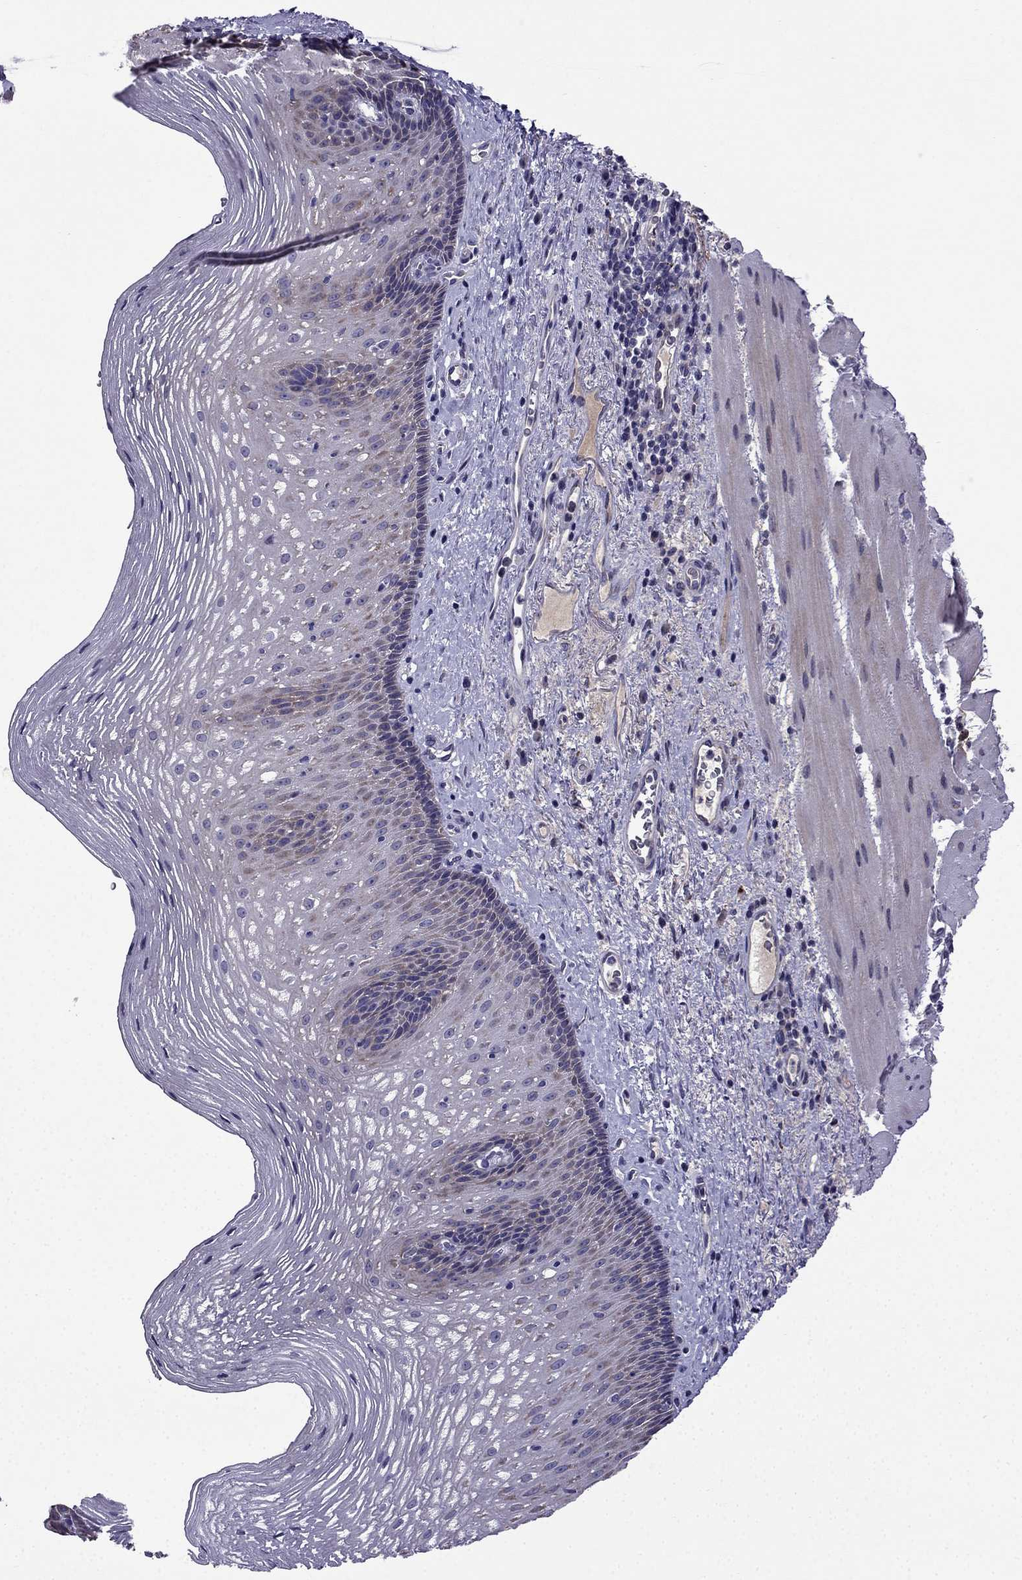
{"staining": {"intensity": "negative", "quantity": "none", "location": "none"}, "tissue": "esophagus", "cell_type": "Squamous epithelial cells", "image_type": "normal", "snomed": [{"axis": "morphology", "description": "Normal tissue, NOS"}, {"axis": "topography", "description": "Esophagus"}], "caption": "An immunohistochemistry (IHC) micrograph of normal esophagus is shown. There is no staining in squamous epithelial cells of esophagus.", "gene": "PI16", "patient": {"sex": "male", "age": 76}}